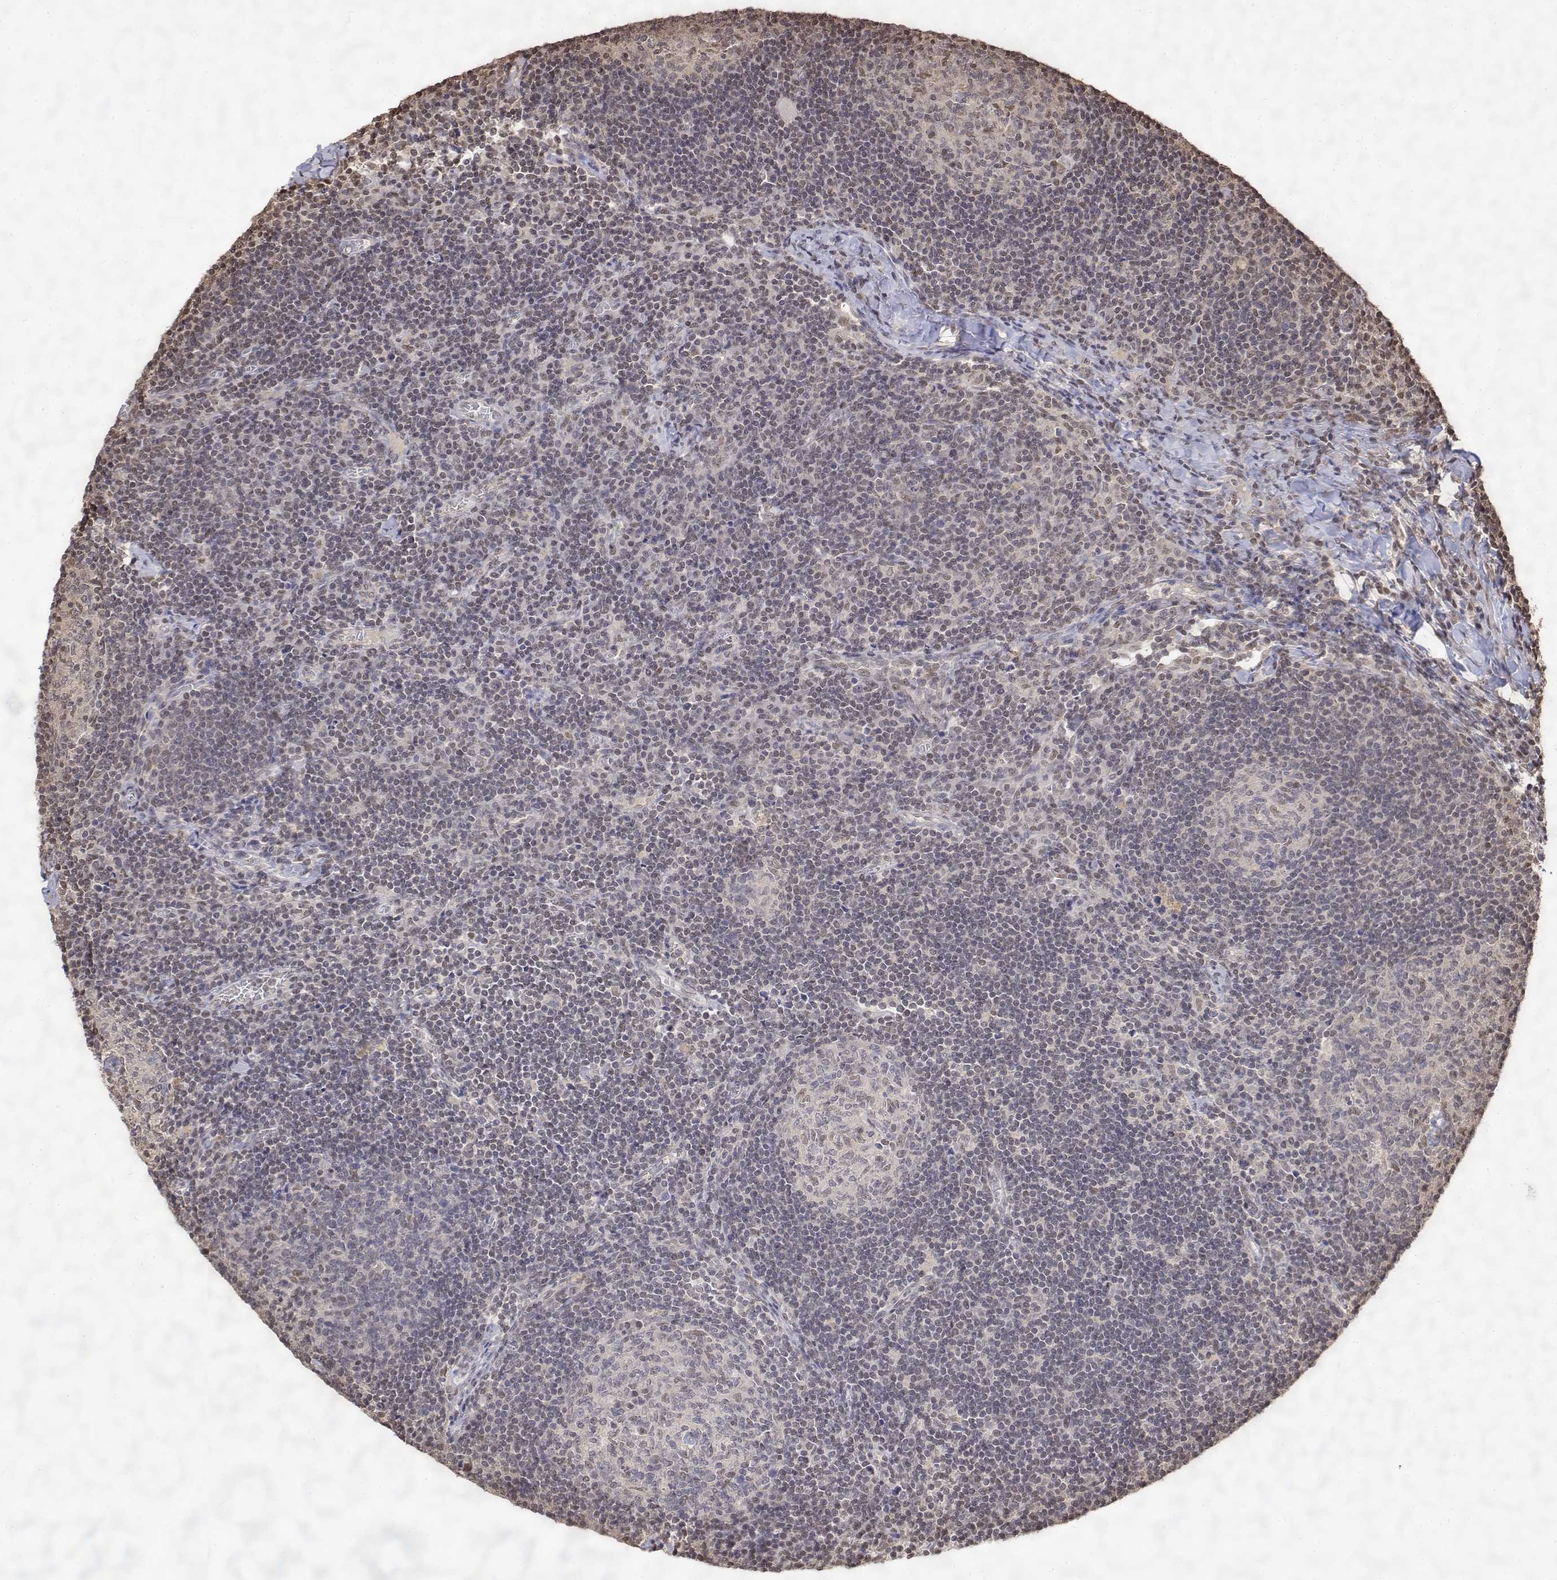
{"staining": {"intensity": "weak", "quantity": ">75%", "location": "nuclear"}, "tissue": "lymph node", "cell_type": "Germinal center cells", "image_type": "normal", "snomed": [{"axis": "morphology", "description": "Normal tissue, NOS"}, {"axis": "topography", "description": "Lymph node"}], "caption": "A brown stain labels weak nuclear expression of a protein in germinal center cells of normal human lymph node. The staining was performed using DAB (3,3'-diaminobenzidine) to visualize the protein expression in brown, while the nuclei were stained in blue with hematoxylin (Magnification: 20x).", "gene": "TPI1", "patient": {"sex": "male", "age": 67}}